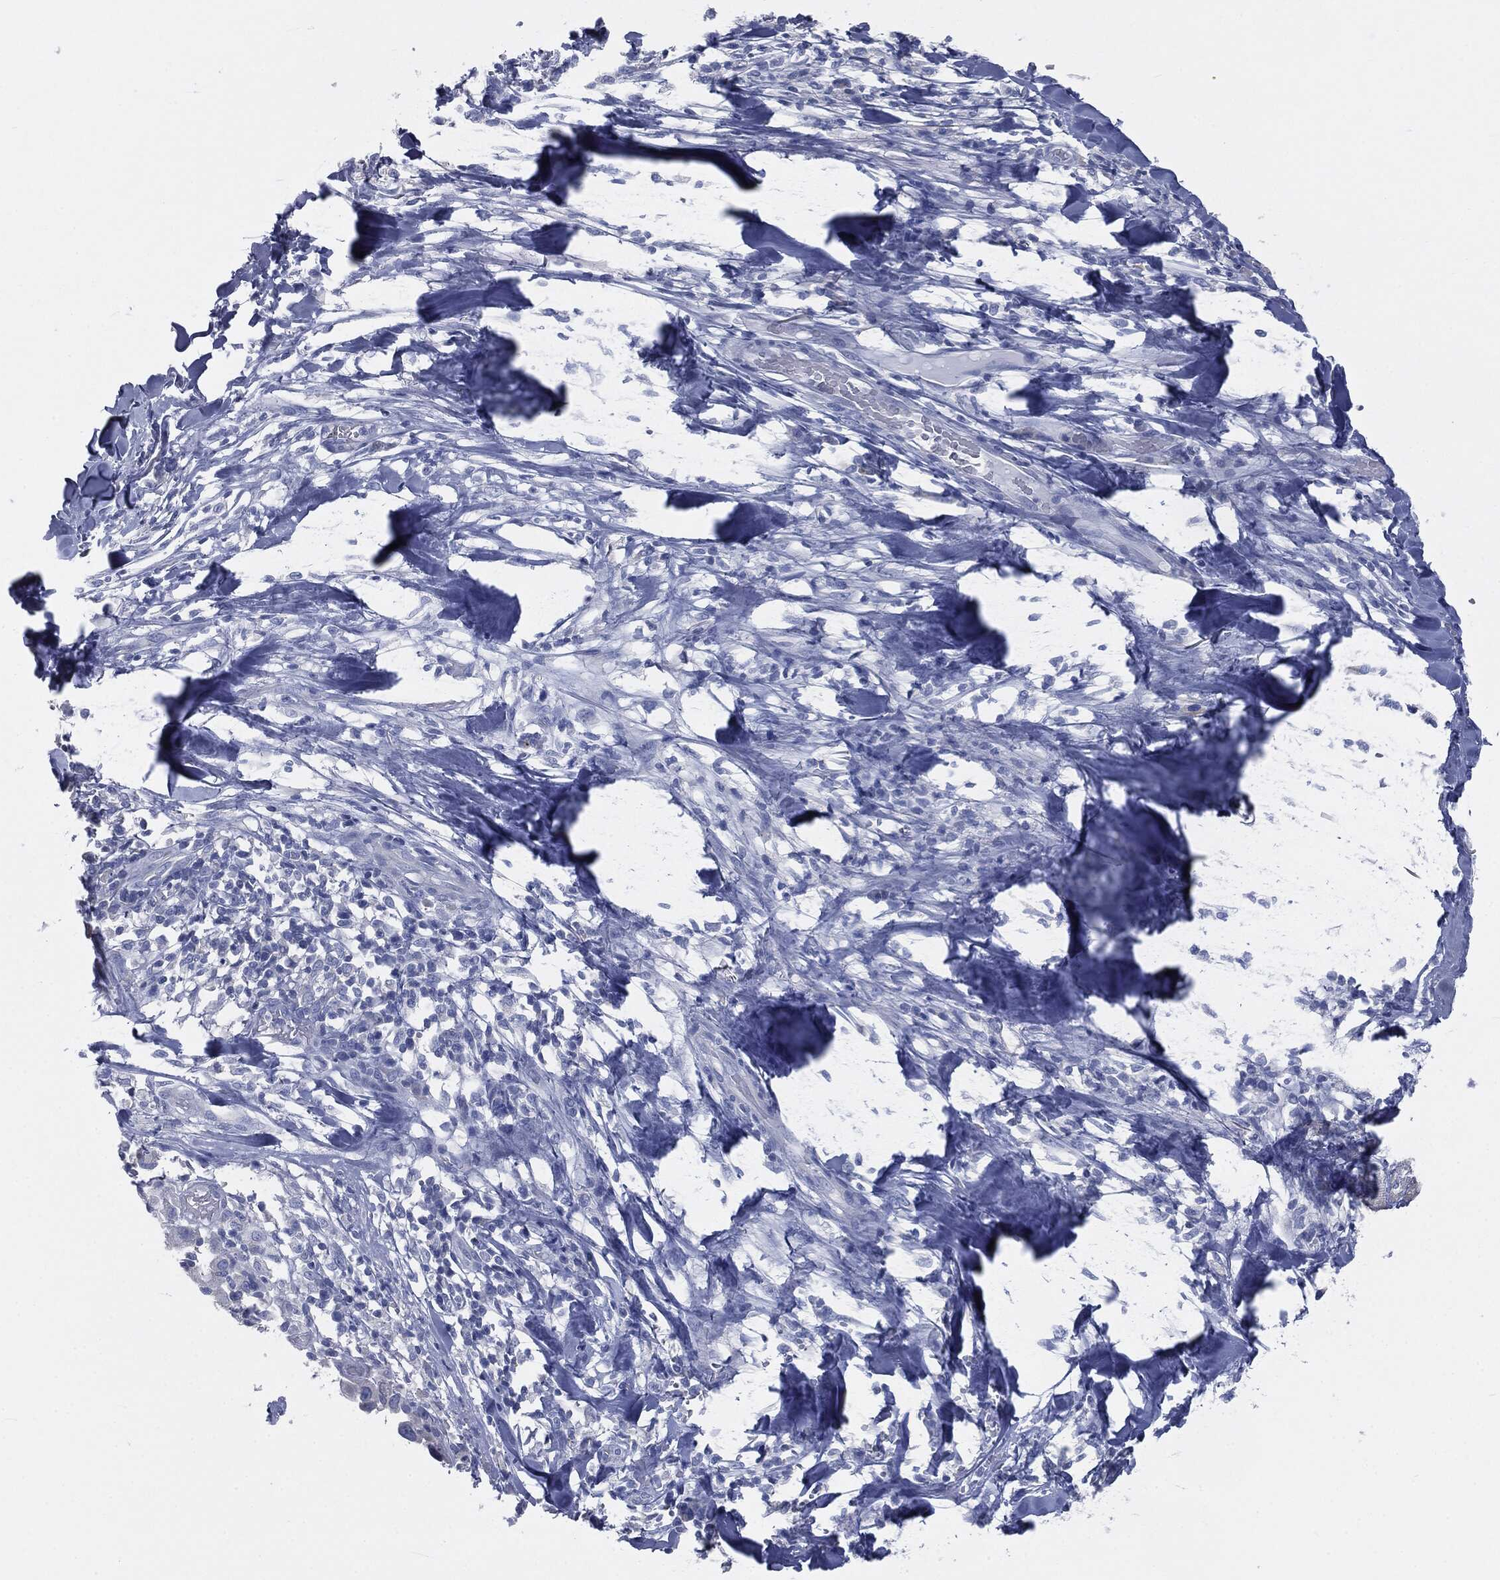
{"staining": {"intensity": "negative", "quantity": "none", "location": "none"}, "tissue": "melanoma", "cell_type": "Tumor cells", "image_type": "cancer", "snomed": [{"axis": "morphology", "description": "Malignant melanoma, Metastatic site"}, {"axis": "topography", "description": "Lymph node"}], "caption": "Malignant melanoma (metastatic site) was stained to show a protein in brown. There is no significant positivity in tumor cells.", "gene": "CAV3", "patient": {"sex": "male", "age": 50}}